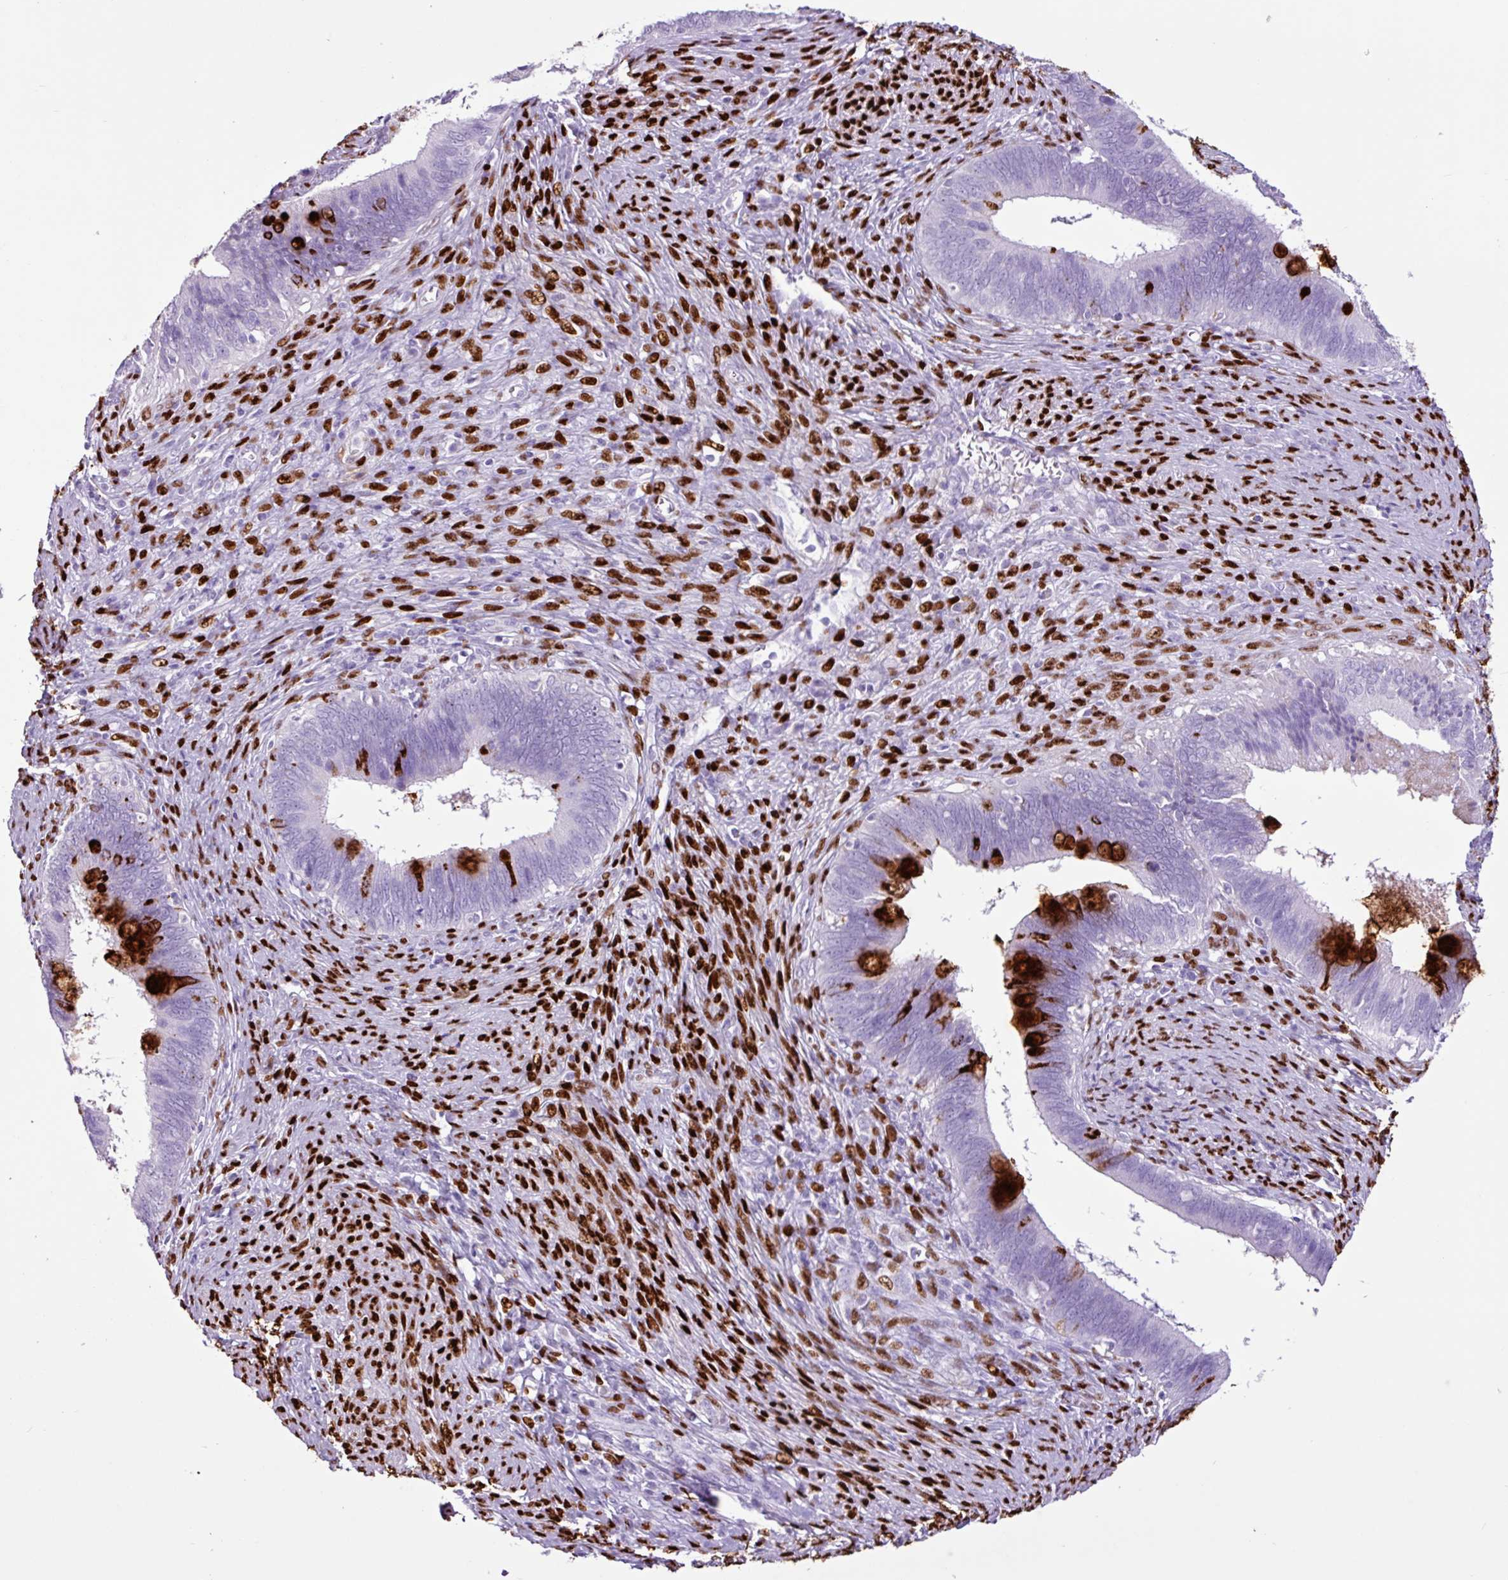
{"staining": {"intensity": "strong", "quantity": "<25%", "location": "cytoplasmic/membranous"}, "tissue": "cervical cancer", "cell_type": "Tumor cells", "image_type": "cancer", "snomed": [{"axis": "morphology", "description": "Adenocarcinoma, NOS"}, {"axis": "topography", "description": "Cervix"}], "caption": "Immunohistochemistry (IHC) photomicrograph of human adenocarcinoma (cervical) stained for a protein (brown), which exhibits medium levels of strong cytoplasmic/membranous positivity in about <25% of tumor cells.", "gene": "PGR", "patient": {"sex": "female", "age": 42}}